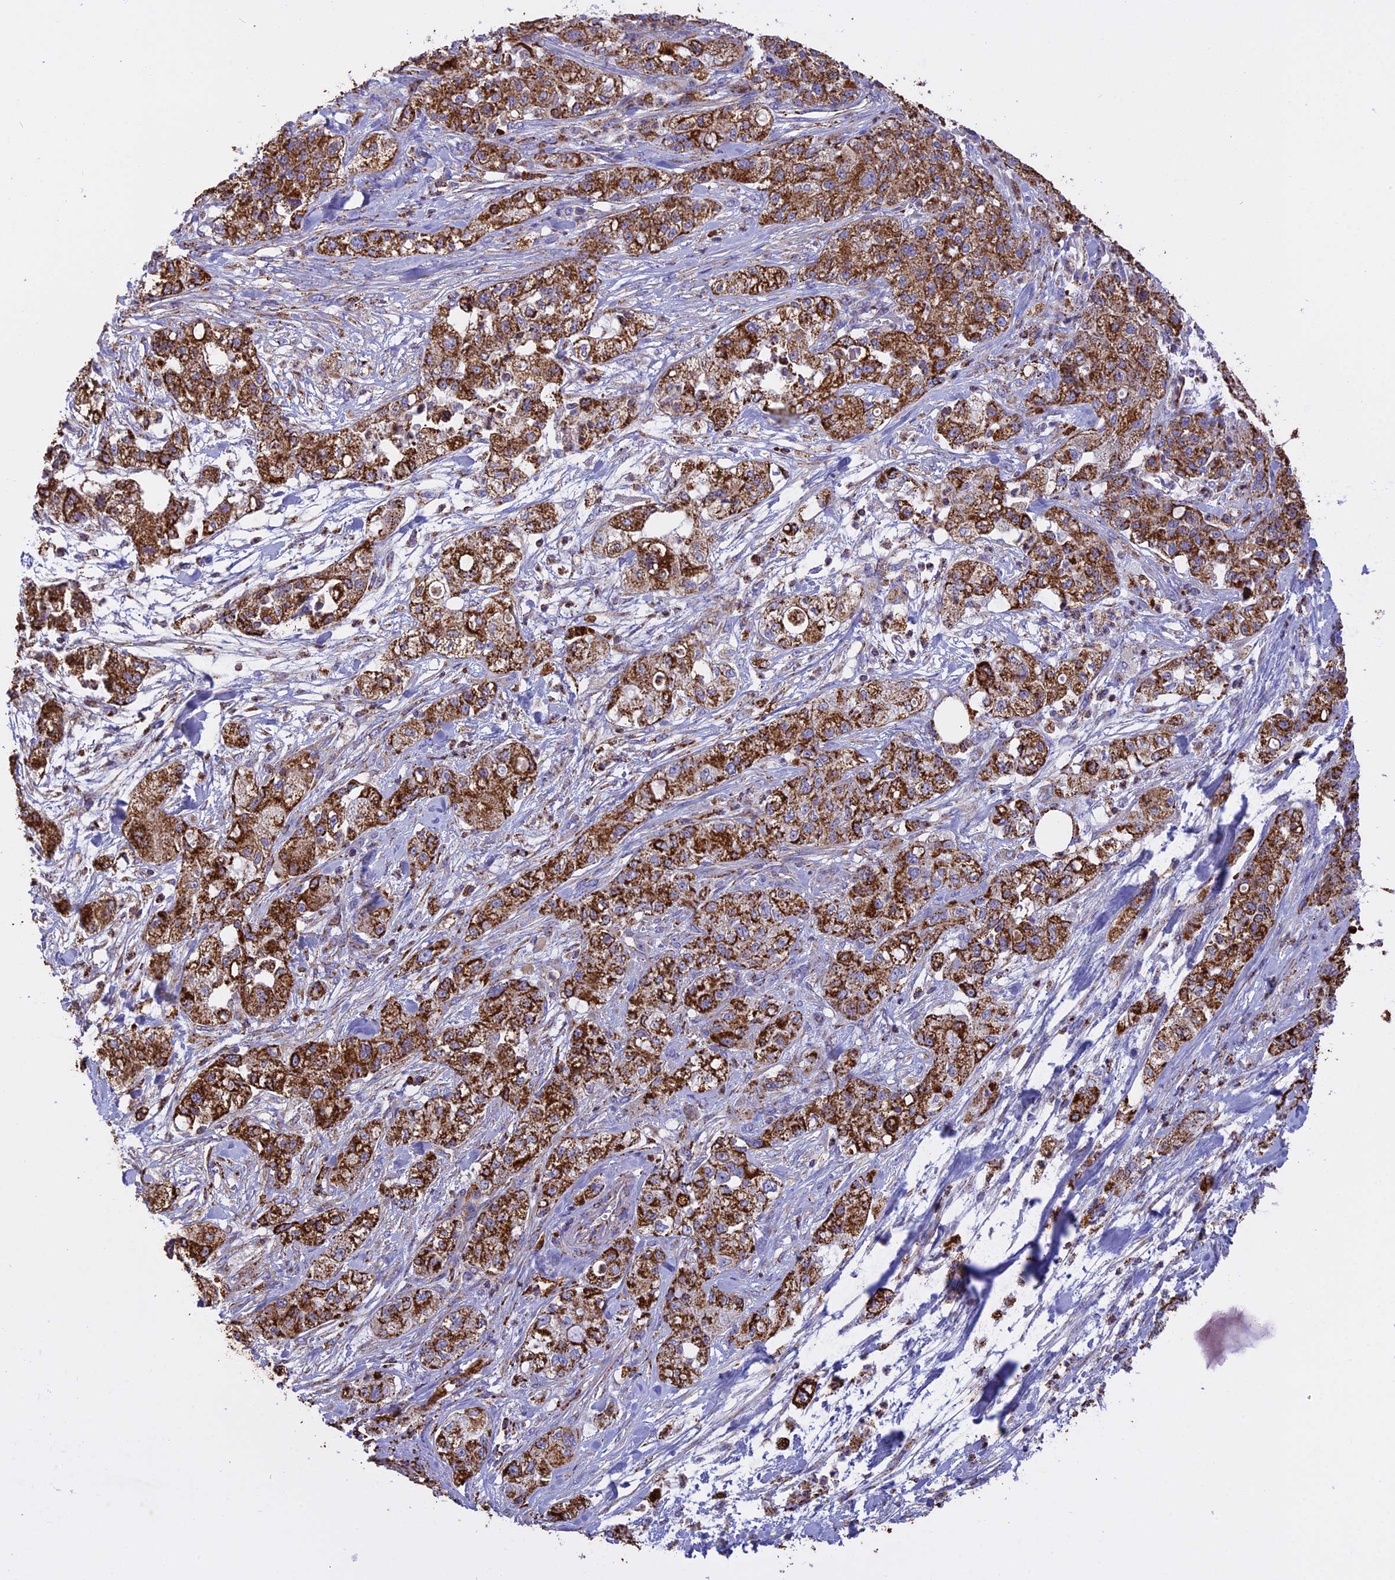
{"staining": {"intensity": "strong", "quantity": ">75%", "location": "cytoplasmic/membranous"}, "tissue": "pancreatic cancer", "cell_type": "Tumor cells", "image_type": "cancer", "snomed": [{"axis": "morphology", "description": "Adenocarcinoma, NOS"}, {"axis": "topography", "description": "Pancreas"}], "caption": "Strong cytoplasmic/membranous positivity is identified in approximately >75% of tumor cells in pancreatic cancer.", "gene": "KCNG1", "patient": {"sex": "female", "age": 78}}